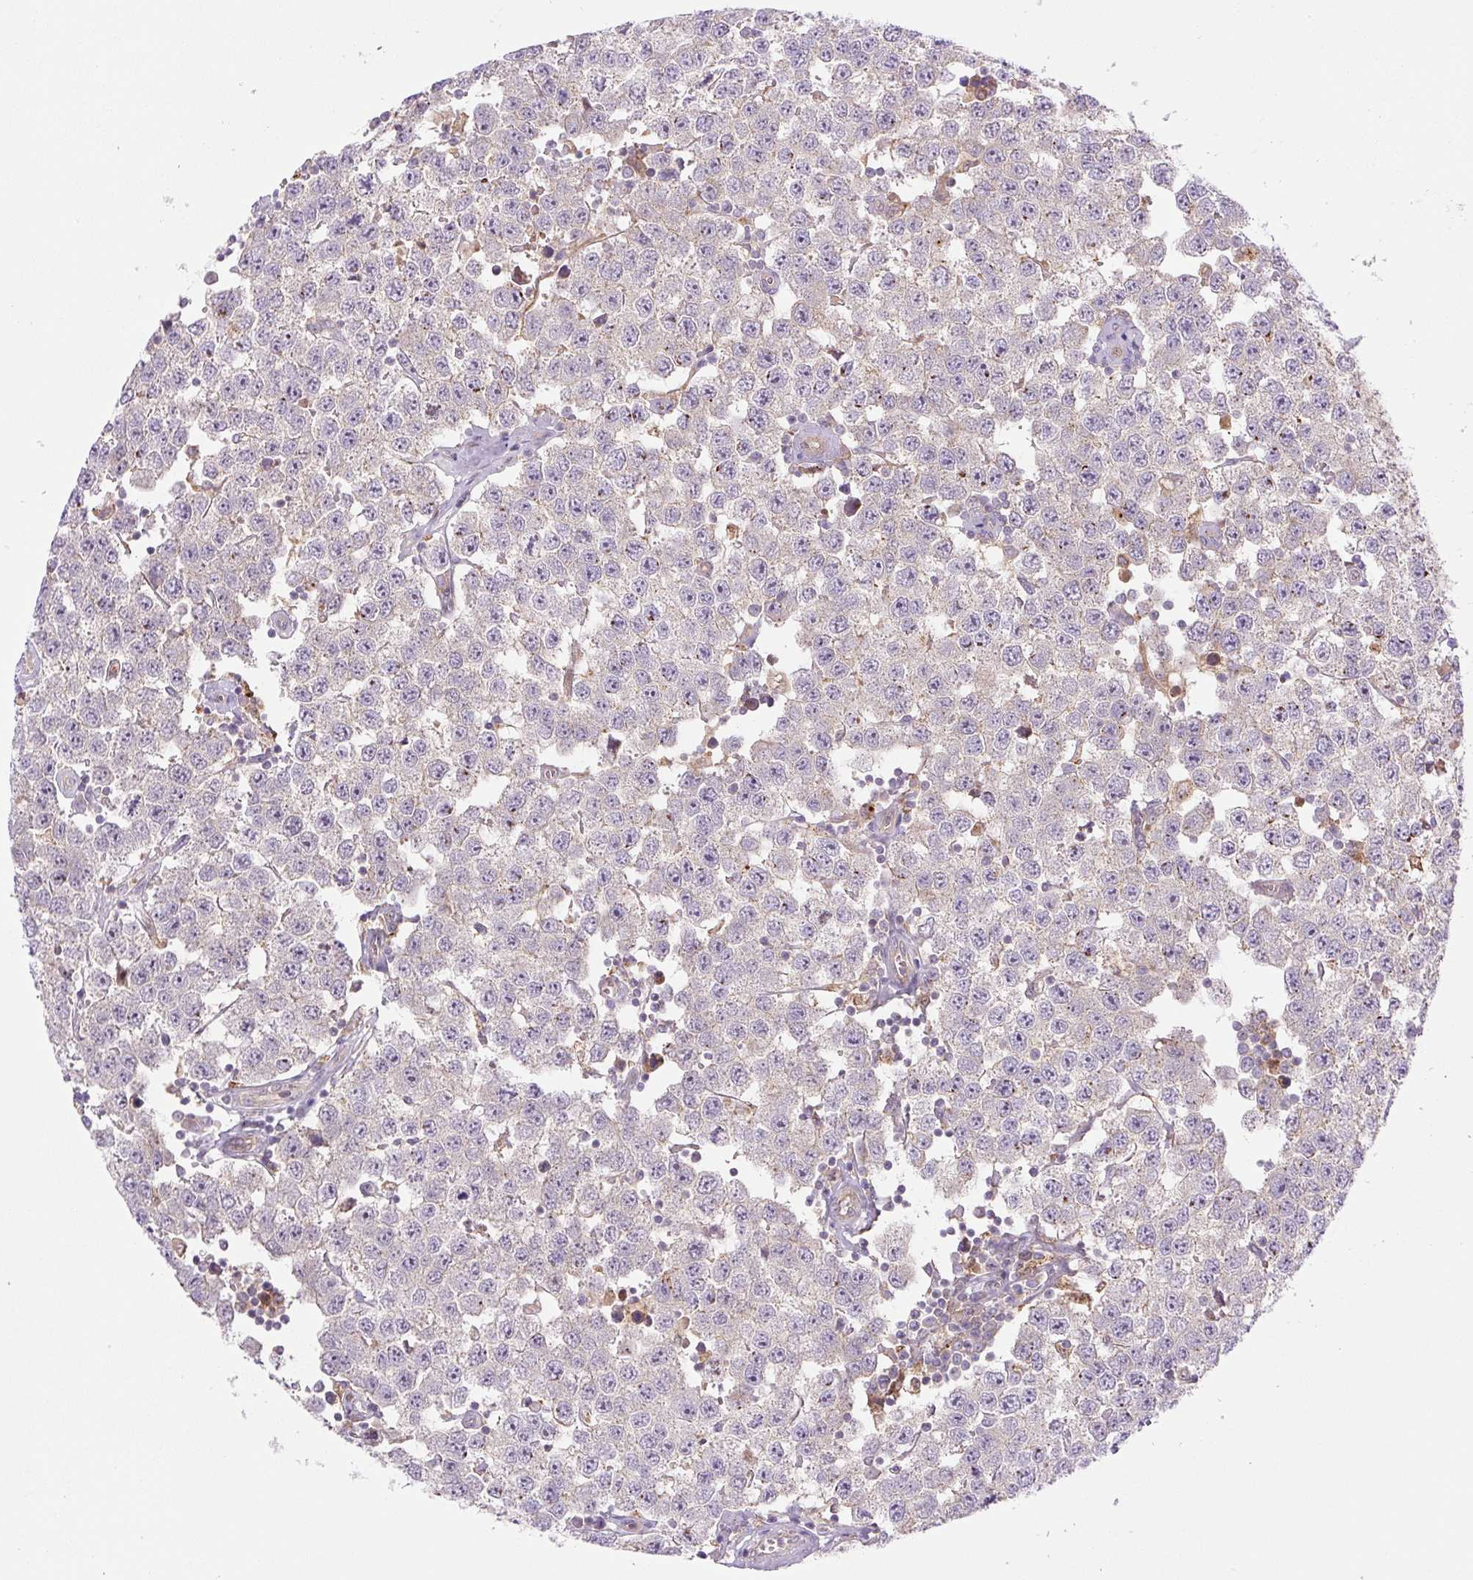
{"staining": {"intensity": "negative", "quantity": "none", "location": "none"}, "tissue": "testis cancer", "cell_type": "Tumor cells", "image_type": "cancer", "snomed": [{"axis": "morphology", "description": "Seminoma, NOS"}, {"axis": "topography", "description": "Testis"}], "caption": "High power microscopy image of an immunohistochemistry histopathology image of testis seminoma, revealing no significant staining in tumor cells.", "gene": "ZSWIM7", "patient": {"sex": "male", "age": 34}}